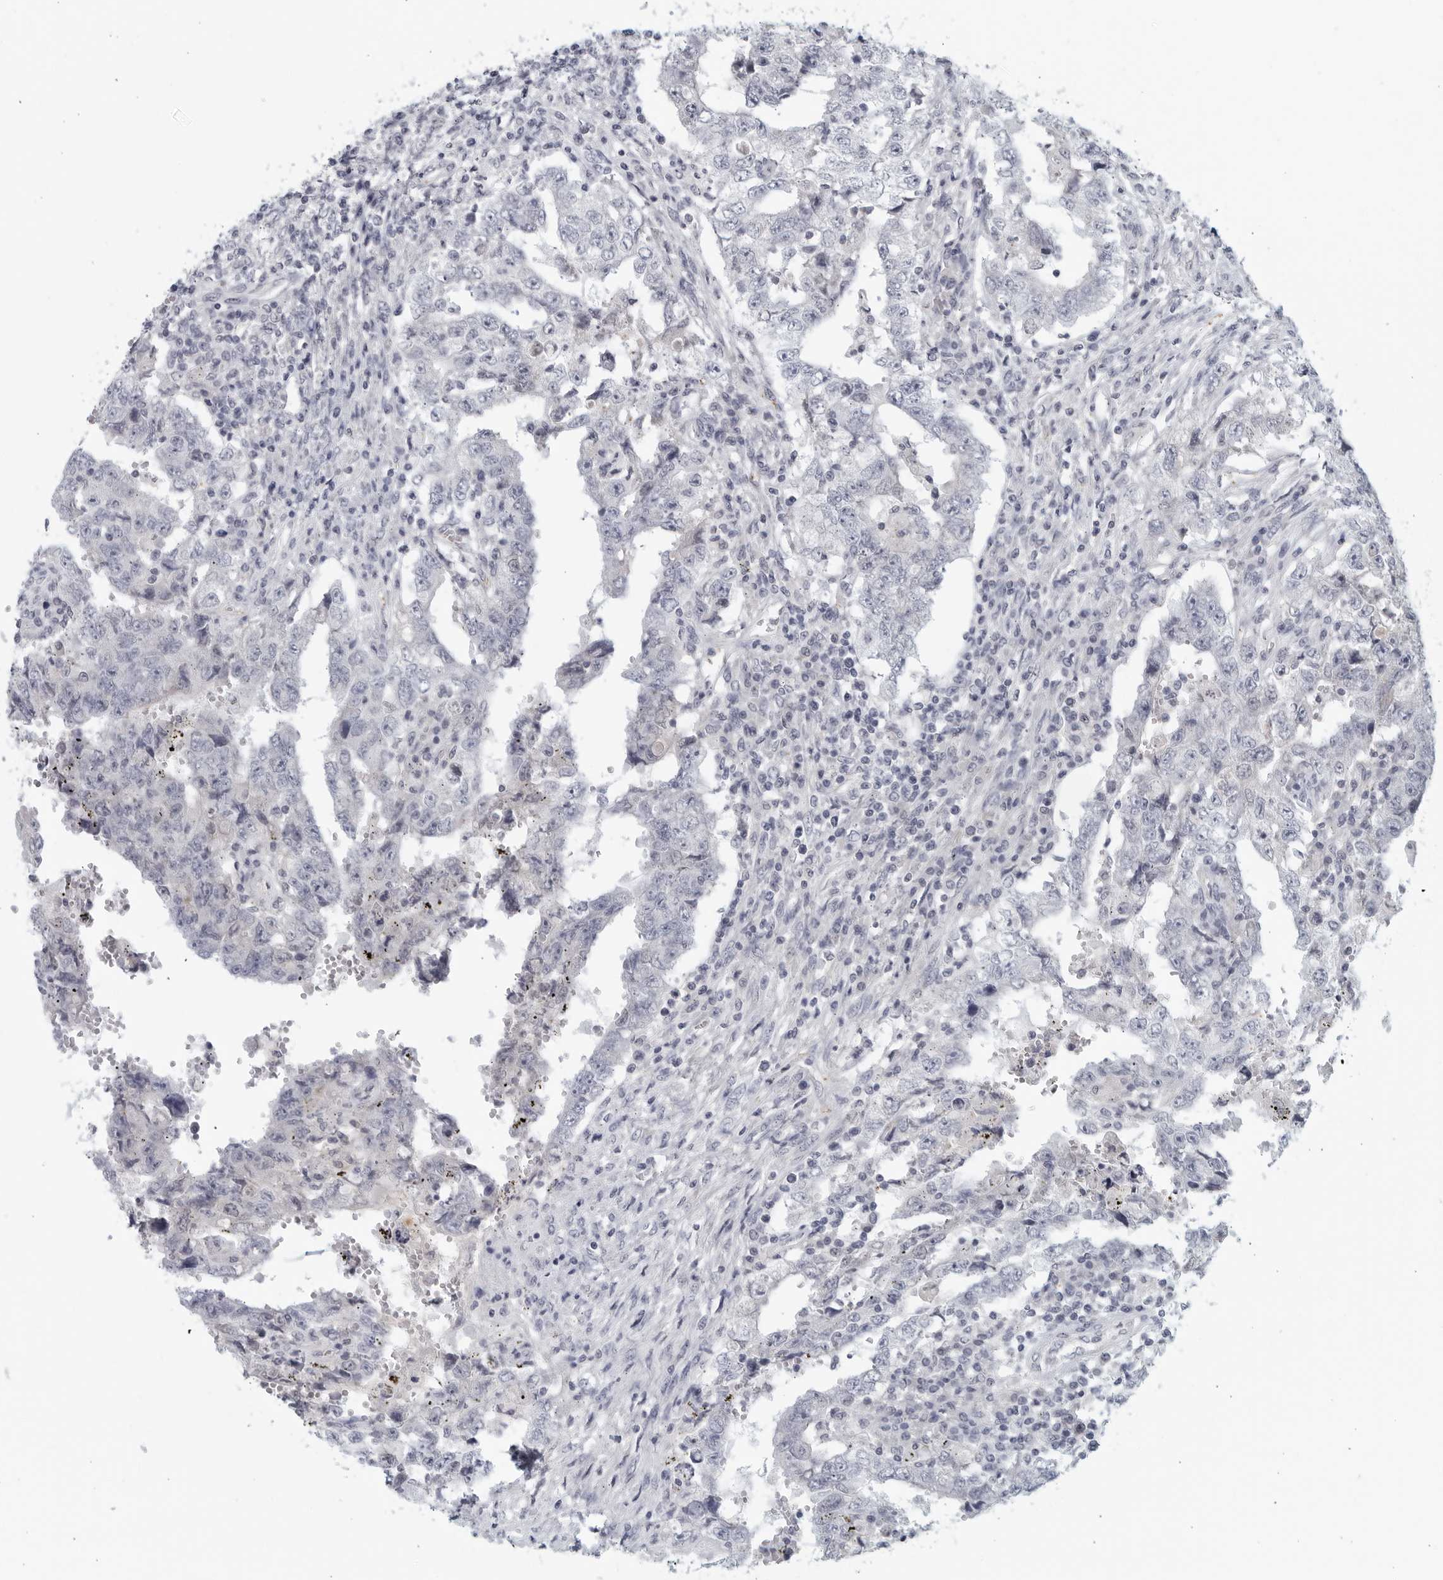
{"staining": {"intensity": "negative", "quantity": "none", "location": "none"}, "tissue": "testis cancer", "cell_type": "Tumor cells", "image_type": "cancer", "snomed": [{"axis": "morphology", "description": "Carcinoma, Embryonal, NOS"}, {"axis": "topography", "description": "Testis"}], "caption": "Testis cancer (embryonal carcinoma) stained for a protein using immunohistochemistry exhibits no positivity tumor cells.", "gene": "MATN1", "patient": {"sex": "male", "age": 26}}